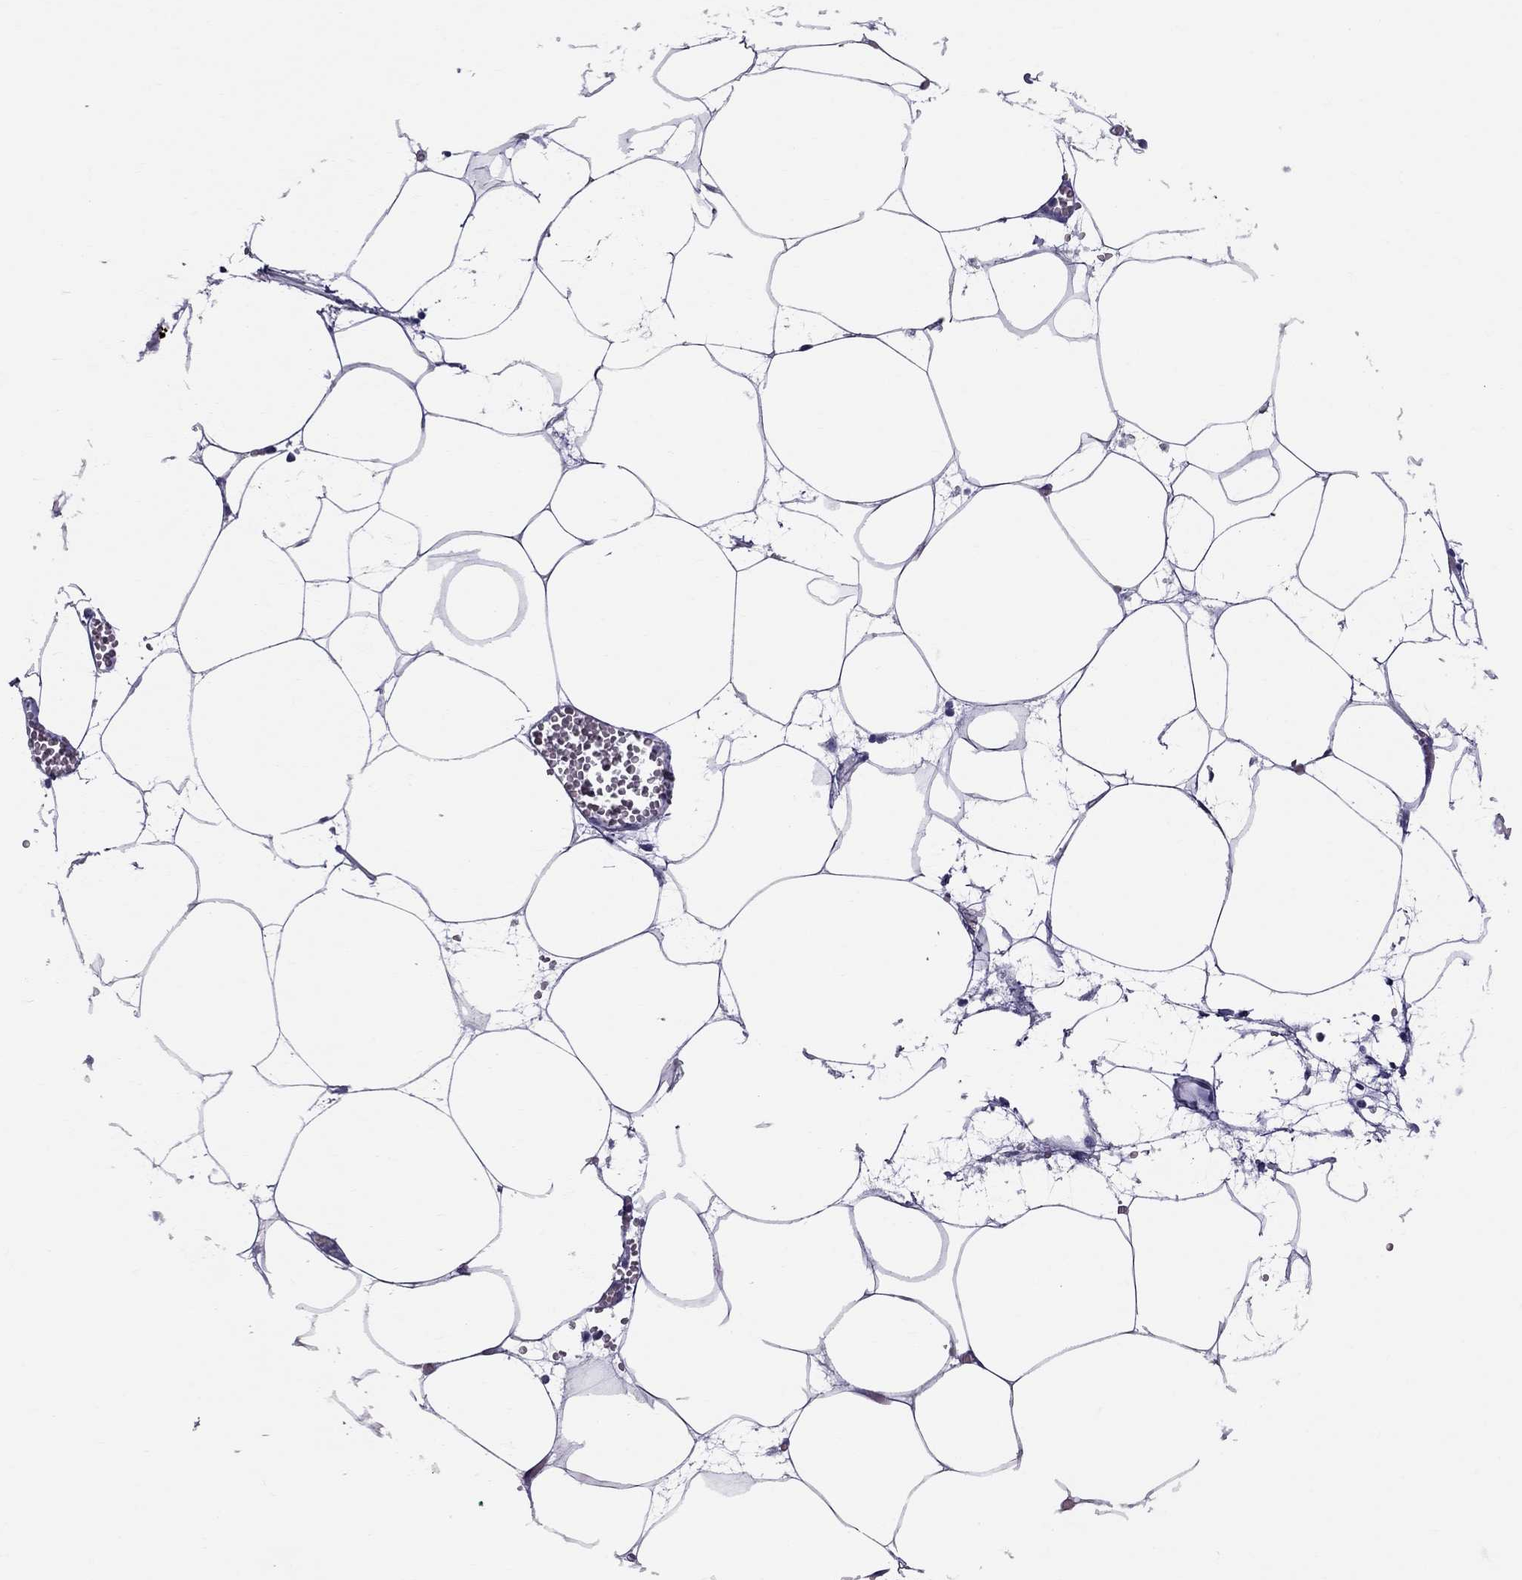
{"staining": {"intensity": "negative", "quantity": "none", "location": "none"}, "tissue": "adipose tissue", "cell_type": "Adipocytes", "image_type": "normal", "snomed": [{"axis": "morphology", "description": "Normal tissue, NOS"}, {"axis": "topography", "description": "Adipose tissue"}, {"axis": "topography", "description": "Pancreas"}, {"axis": "topography", "description": "Peripheral nerve tissue"}], "caption": "Adipose tissue stained for a protein using immunohistochemistry reveals no positivity adipocytes.", "gene": "TTLL13", "patient": {"sex": "female", "age": 58}}